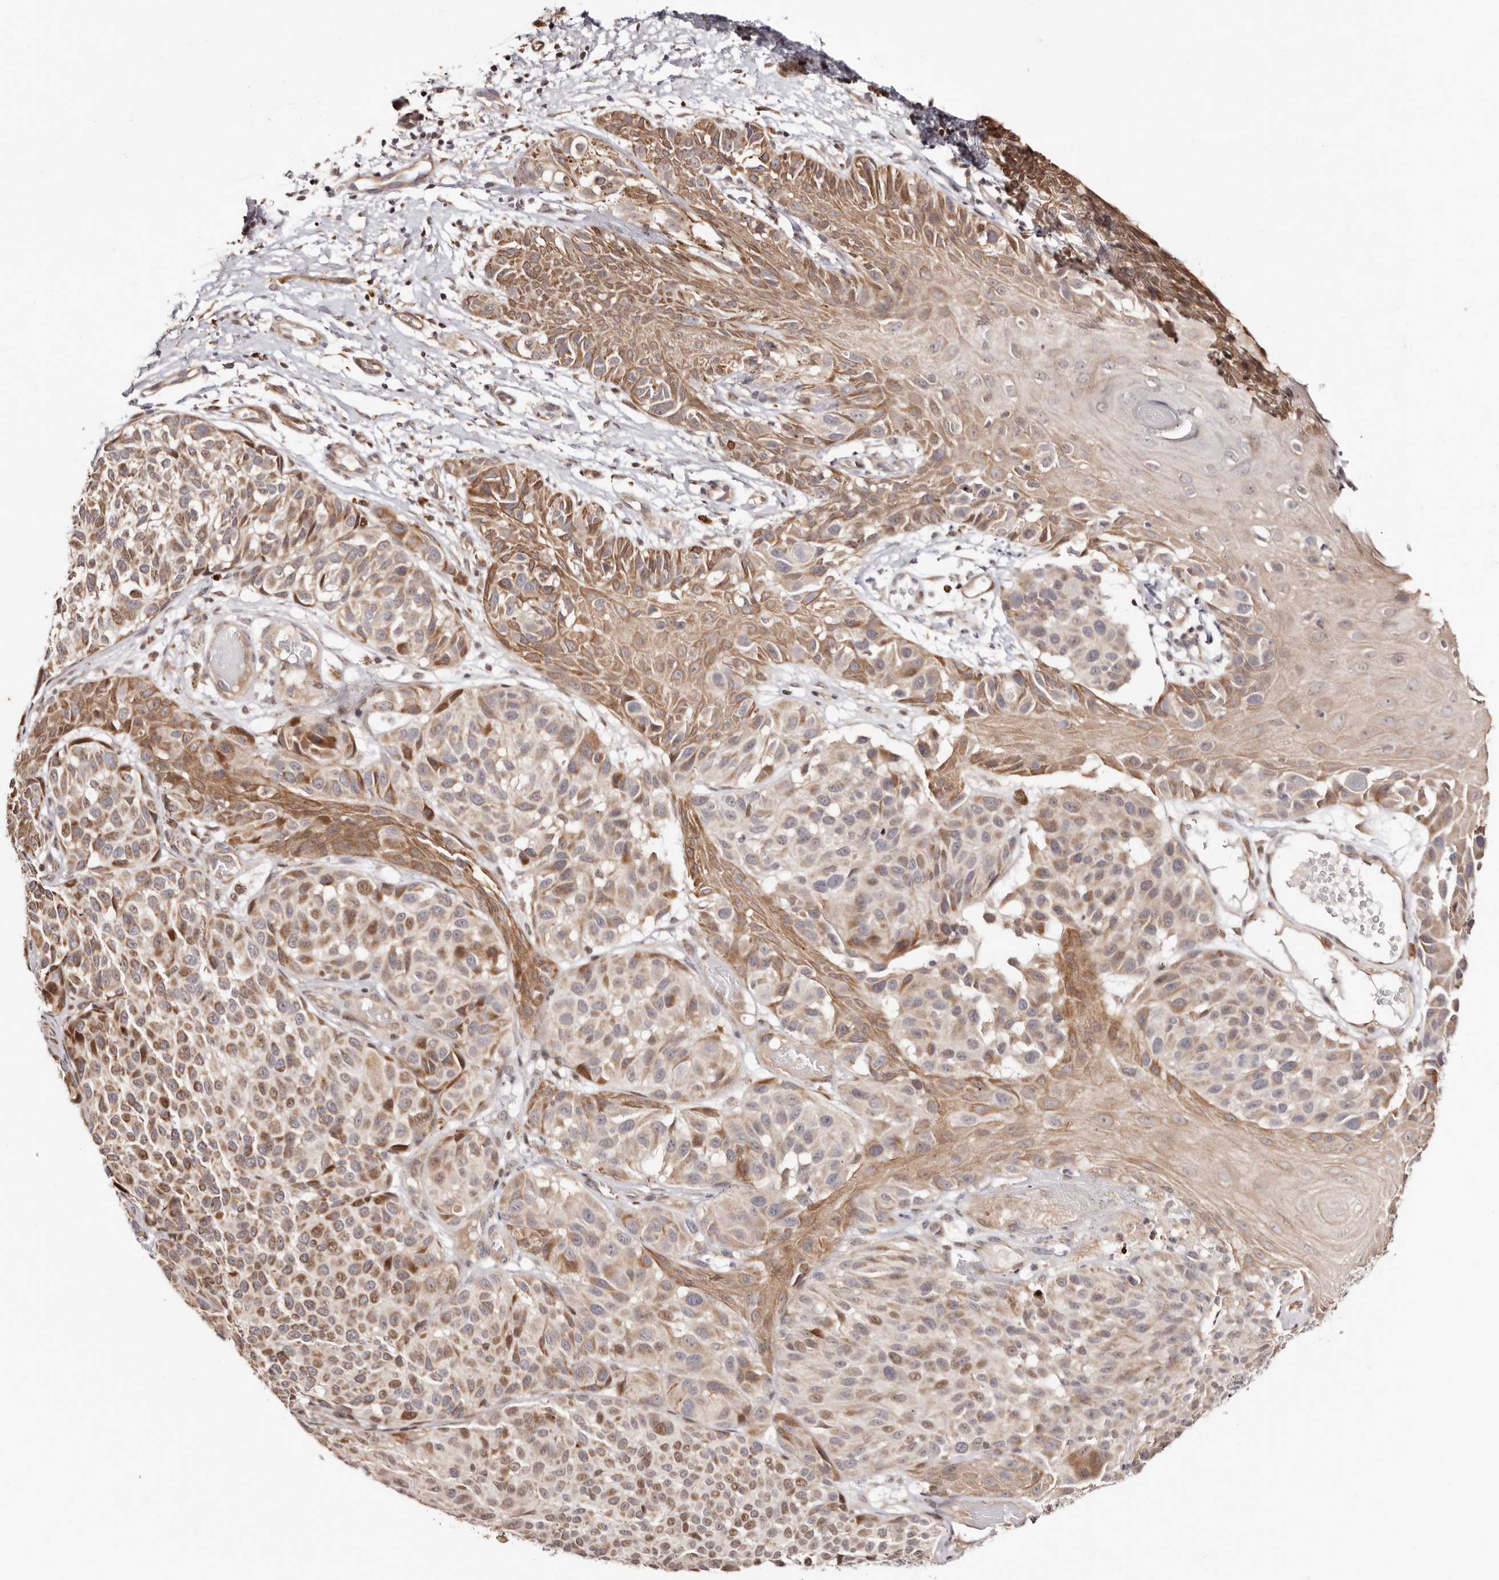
{"staining": {"intensity": "moderate", "quantity": ">75%", "location": "cytoplasmic/membranous,nuclear"}, "tissue": "melanoma", "cell_type": "Tumor cells", "image_type": "cancer", "snomed": [{"axis": "morphology", "description": "Malignant melanoma, NOS"}, {"axis": "topography", "description": "Skin"}], "caption": "Immunohistochemistry (DAB) staining of malignant melanoma reveals moderate cytoplasmic/membranous and nuclear protein staining in about >75% of tumor cells.", "gene": "HIVEP3", "patient": {"sex": "male", "age": 83}}